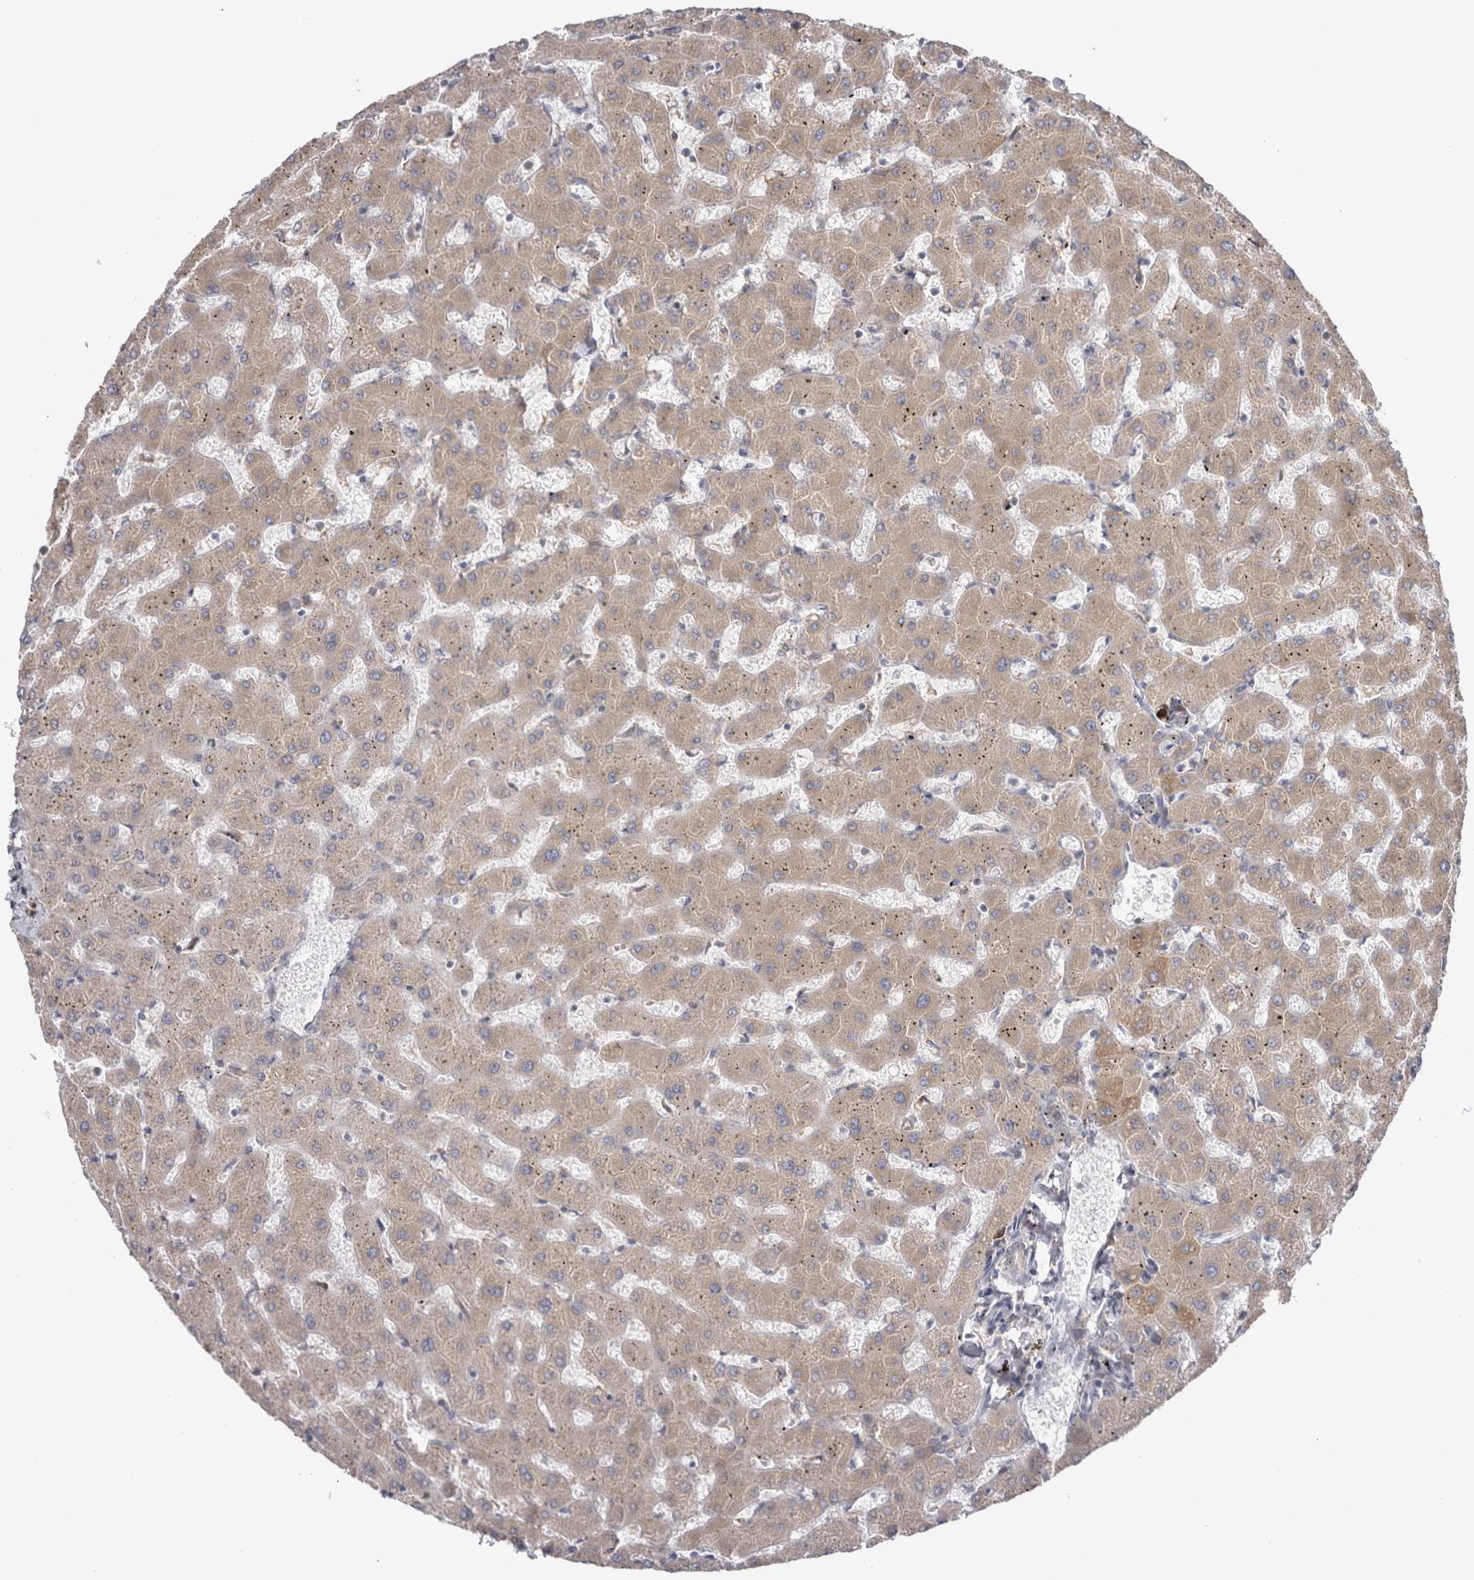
{"staining": {"intensity": "negative", "quantity": "none", "location": "none"}, "tissue": "liver", "cell_type": "Cholangiocytes", "image_type": "normal", "snomed": [{"axis": "morphology", "description": "Normal tissue, NOS"}, {"axis": "topography", "description": "Liver"}], "caption": "Liver stained for a protein using immunohistochemistry (IHC) shows no staining cholangiocytes.", "gene": "ZNF341", "patient": {"sex": "female", "age": 63}}